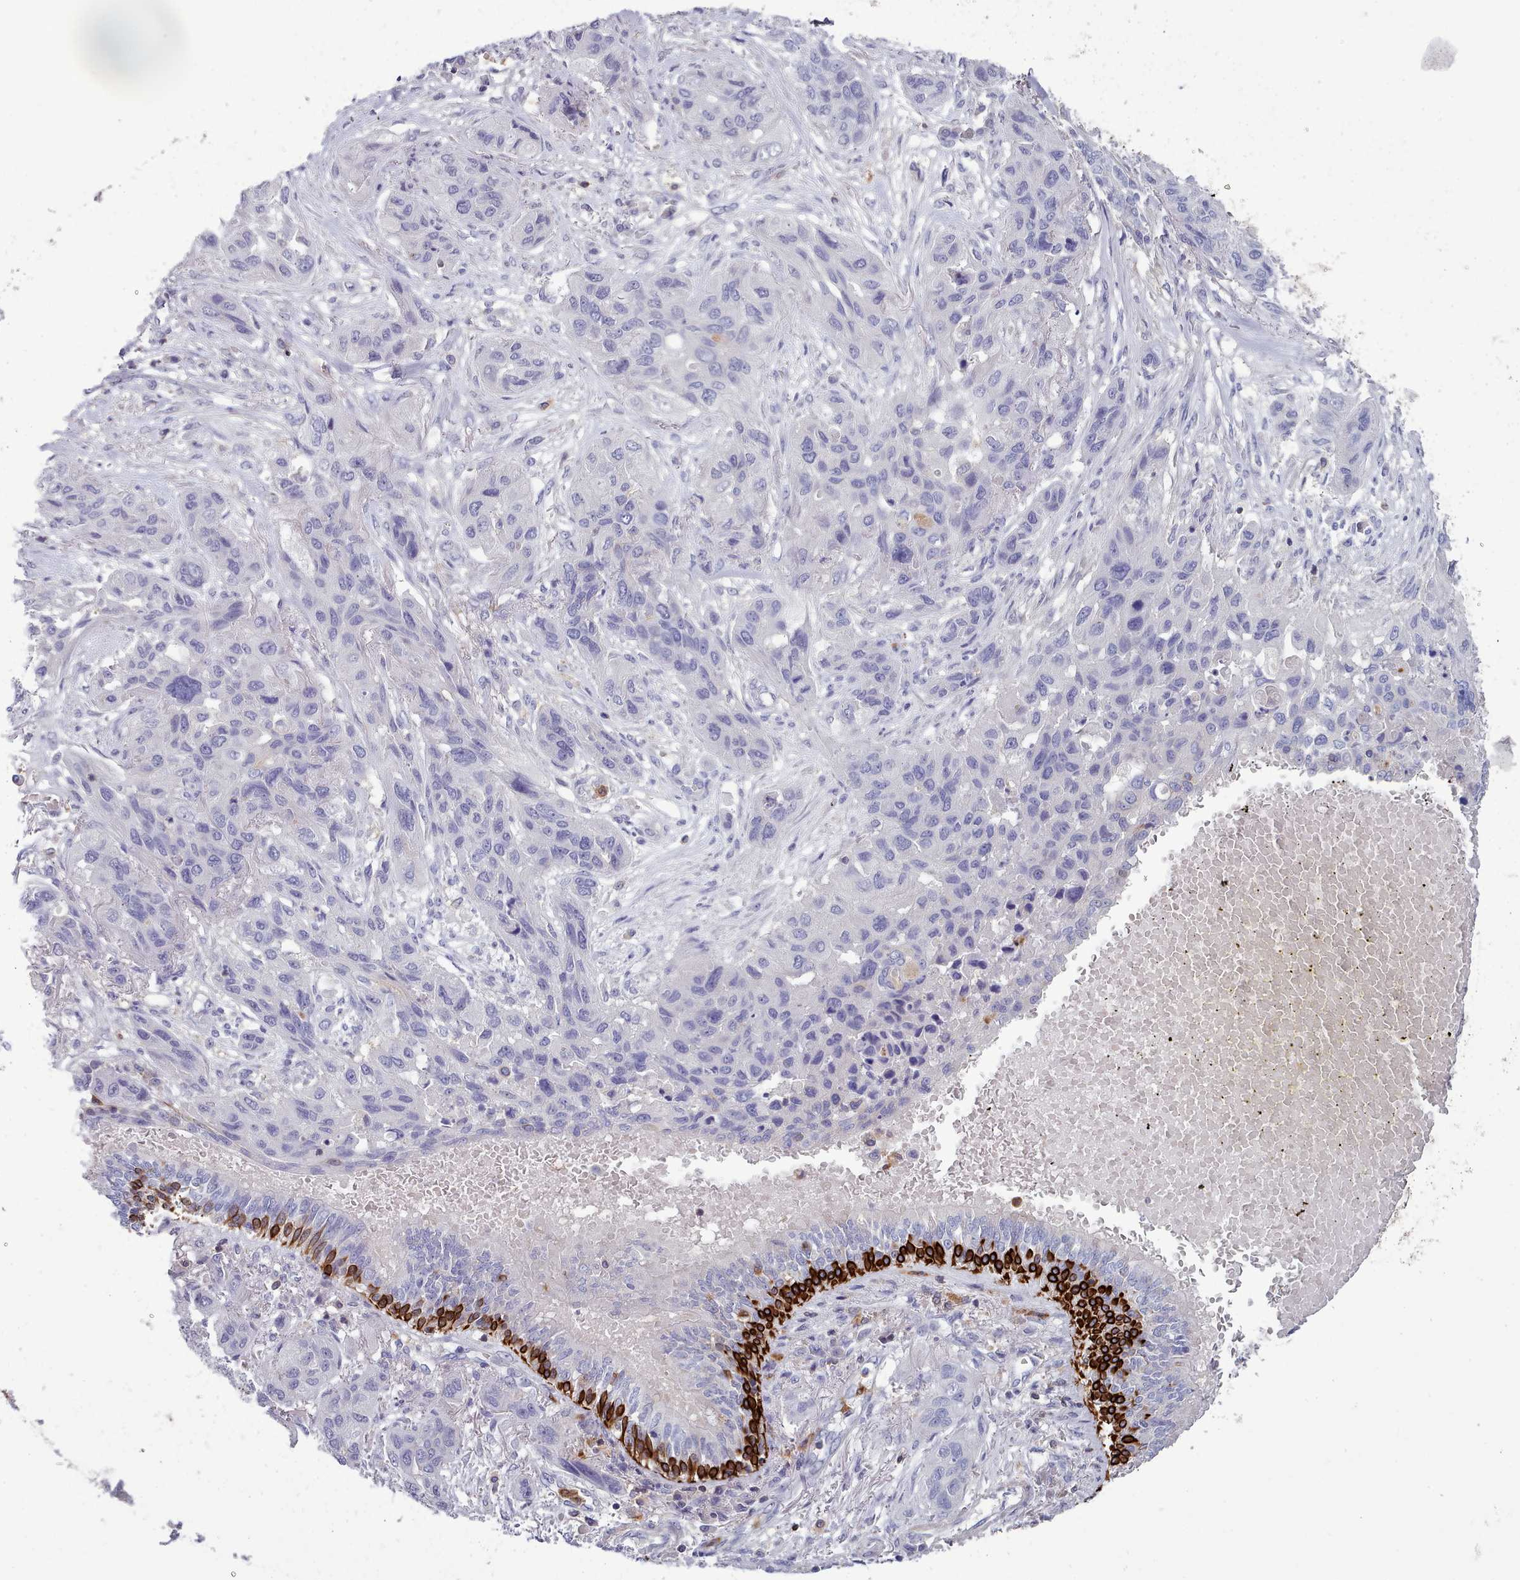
{"staining": {"intensity": "negative", "quantity": "none", "location": "none"}, "tissue": "lung cancer", "cell_type": "Tumor cells", "image_type": "cancer", "snomed": [{"axis": "morphology", "description": "Squamous cell carcinoma, NOS"}, {"axis": "topography", "description": "Lung"}], "caption": "This is a micrograph of immunohistochemistry staining of lung squamous cell carcinoma, which shows no positivity in tumor cells.", "gene": "RAC2", "patient": {"sex": "female", "age": 70}}